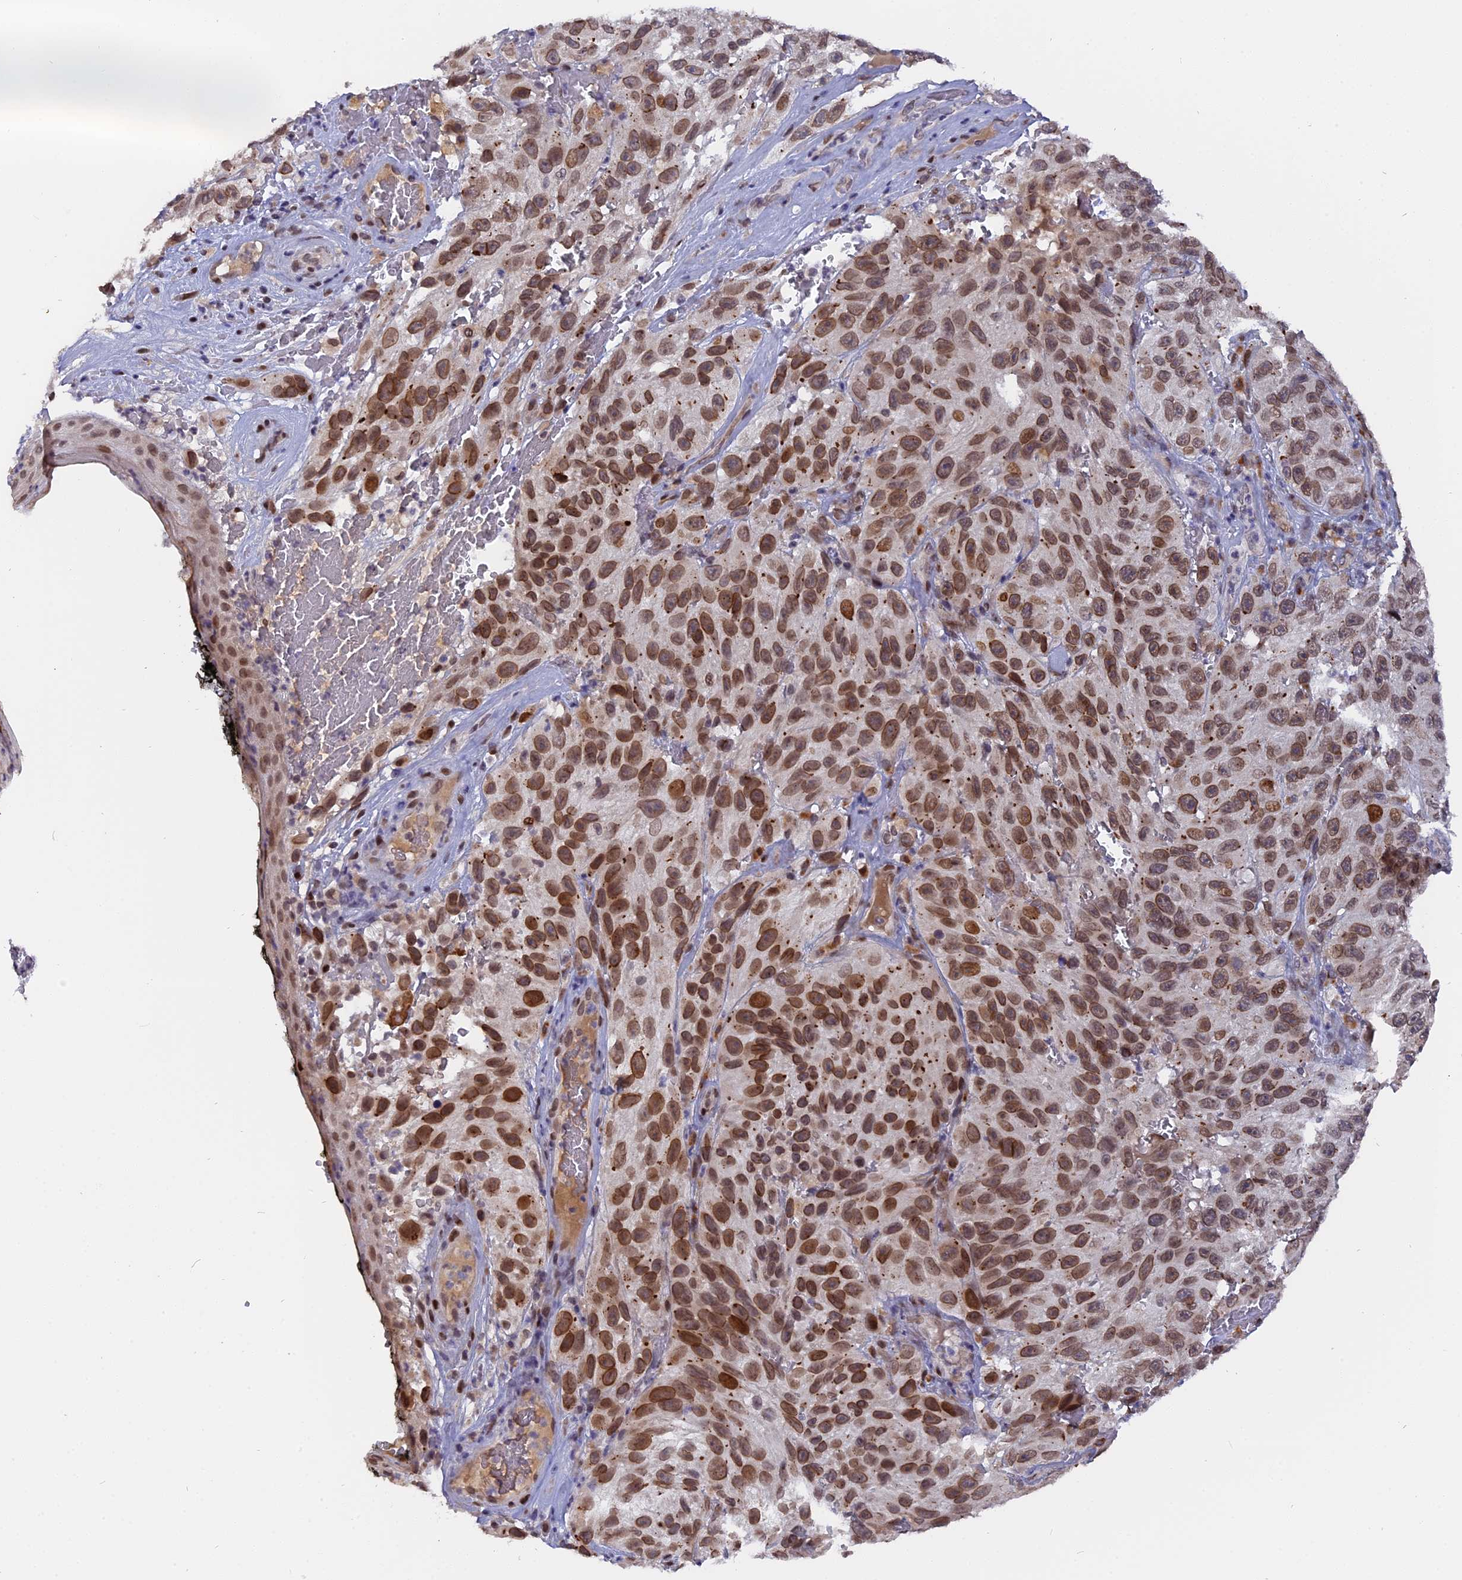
{"staining": {"intensity": "moderate", "quantity": ">75%", "location": "cytoplasmic/membranous,nuclear"}, "tissue": "melanoma", "cell_type": "Tumor cells", "image_type": "cancer", "snomed": [{"axis": "morphology", "description": "Malignant melanoma, NOS"}, {"axis": "topography", "description": "Skin"}], "caption": "The histopathology image demonstrates a brown stain indicating the presence of a protein in the cytoplasmic/membranous and nuclear of tumor cells in melanoma. (DAB IHC with brightfield microscopy, high magnification).", "gene": "PYGO1", "patient": {"sex": "female", "age": 96}}